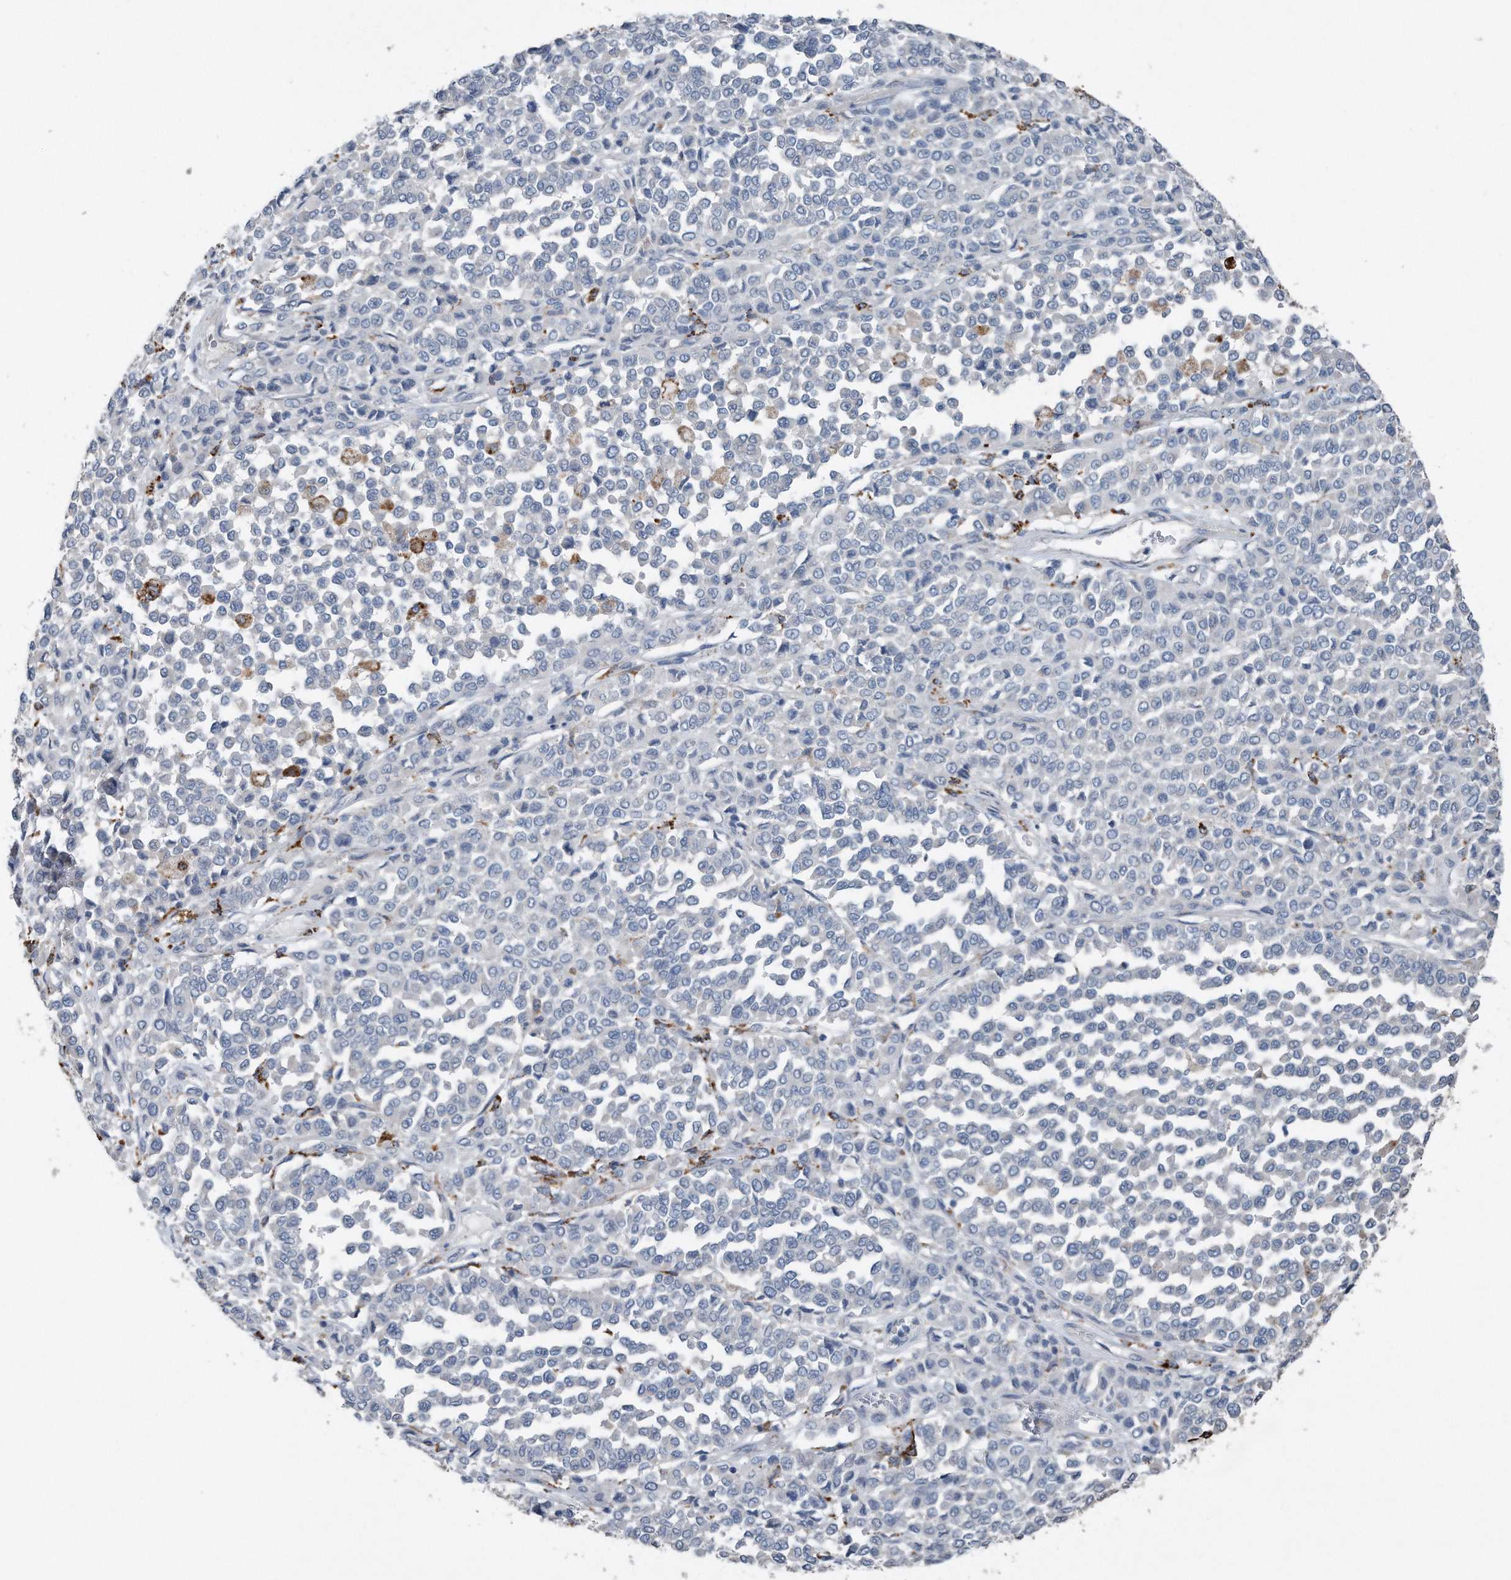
{"staining": {"intensity": "negative", "quantity": "none", "location": "none"}, "tissue": "melanoma", "cell_type": "Tumor cells", "image_type": "cancer", "snomed": [{"axis": "morphology", "description": "Malignant melanoma, Metastatic site"}, {"axis": "topography", "description": "Pancreas"}], "caption": "DAB immunohistochemical staining of human malignant melanoma (metastatic site) shows no significant positivity in tumor cells.", "gene": "ZNF772", "patient": {"sex": "female", "age": 30}}